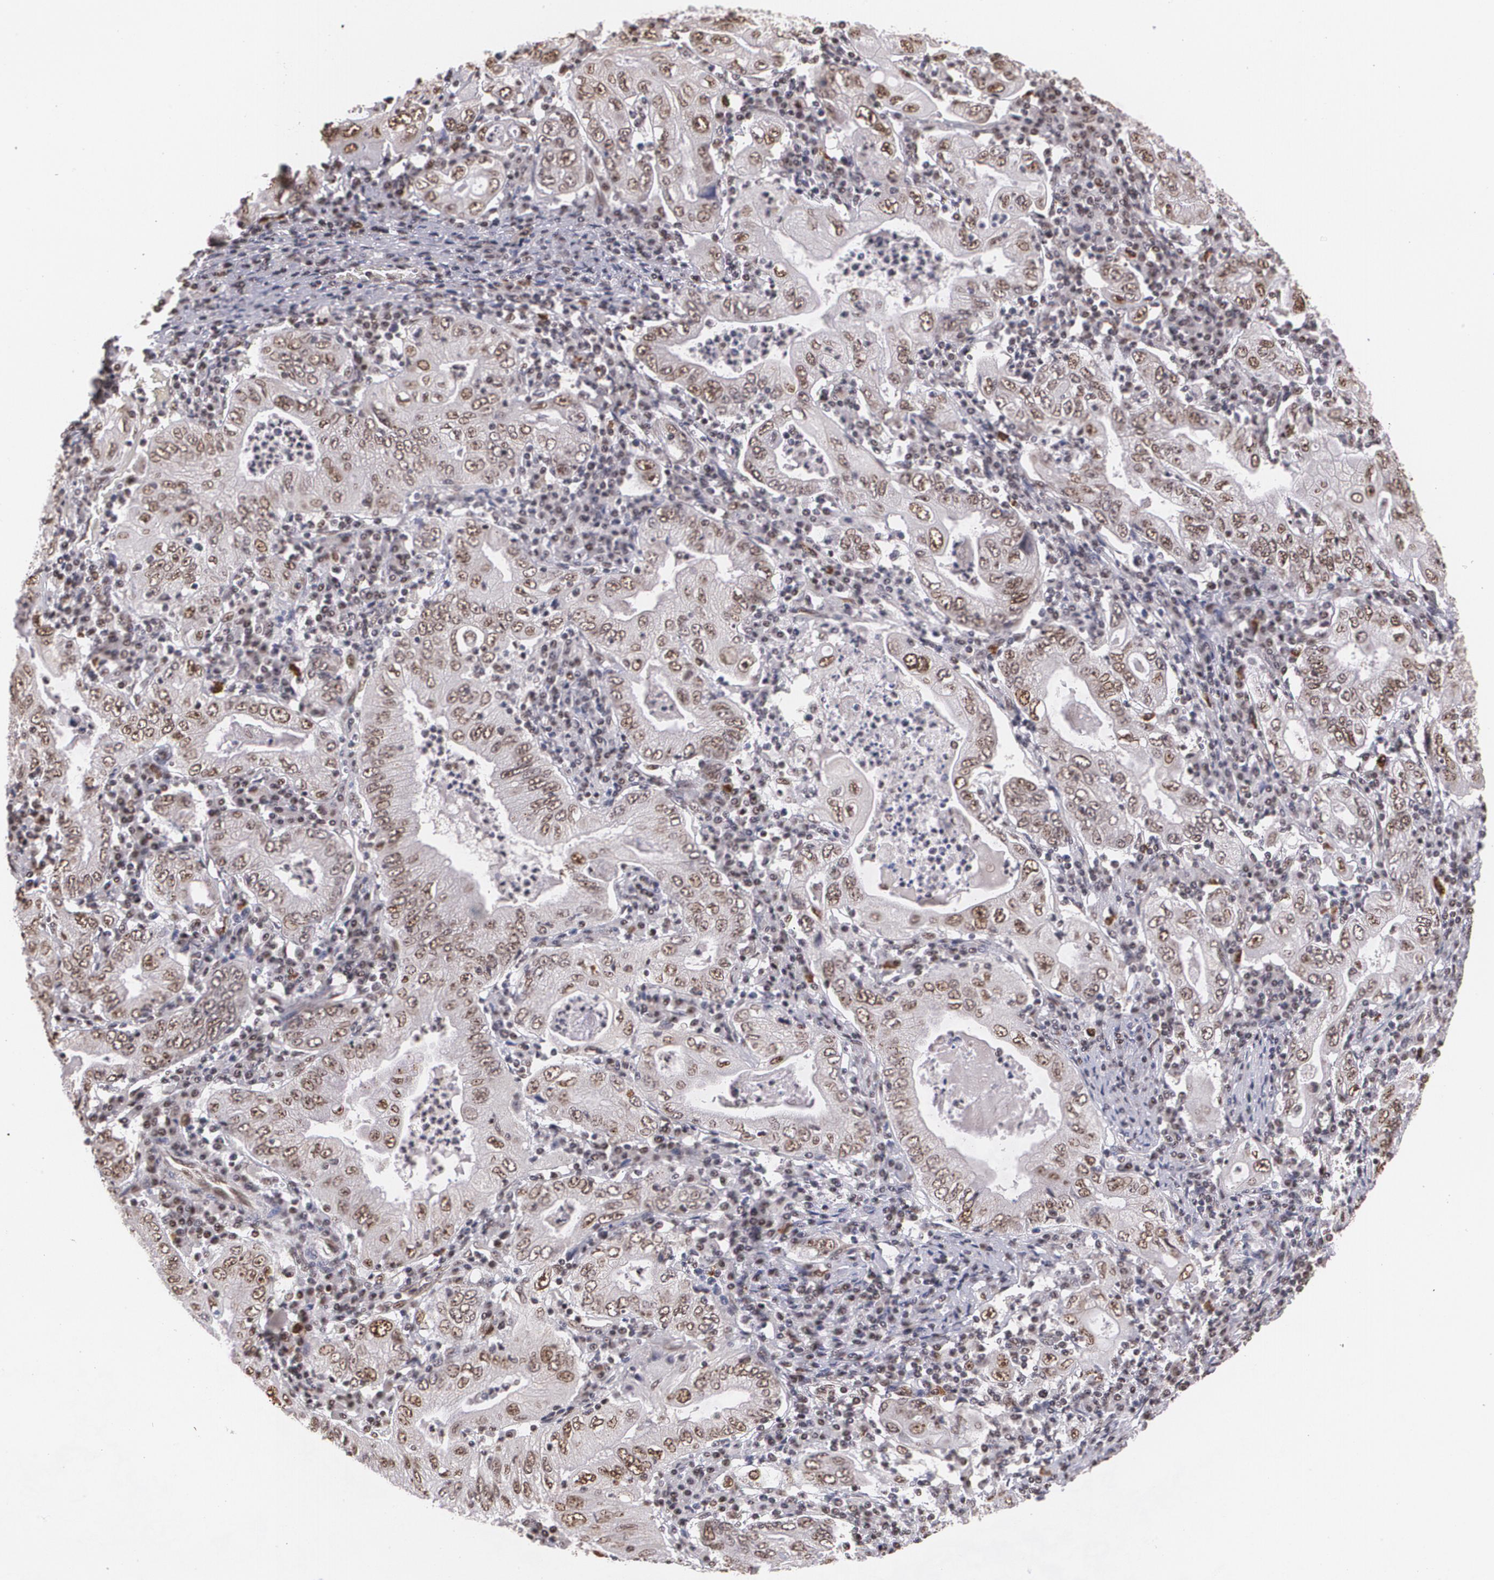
{"staining": {"intensity": "moderate", "quantity": ">75%", "location": "cytoplasmic/membranous,nuclear"}, "tissue": "stomach cancer", "cell_type": "Tumor cells", "image_type": "cancer", "snomed": [{"axis": "morphology", "description": "Normal tissue, NOS"}, {"axis": "morphology", "description": "Adenocarcinoma, NOS"}, {"axis": "topography", "description": "Esophagus"}, {"axis": "topography", "description": "Stomach, upper"}, {"axis": "topography", "description": "Peripheral nerve tissue"}], "caption": "Human stomach cancer (adenocarcinoma) stained with a protein marker demonstrates moderate staining in tumor cells.", "gene": "C6orf15", "patient": {"sex": "male", "age": 62}}